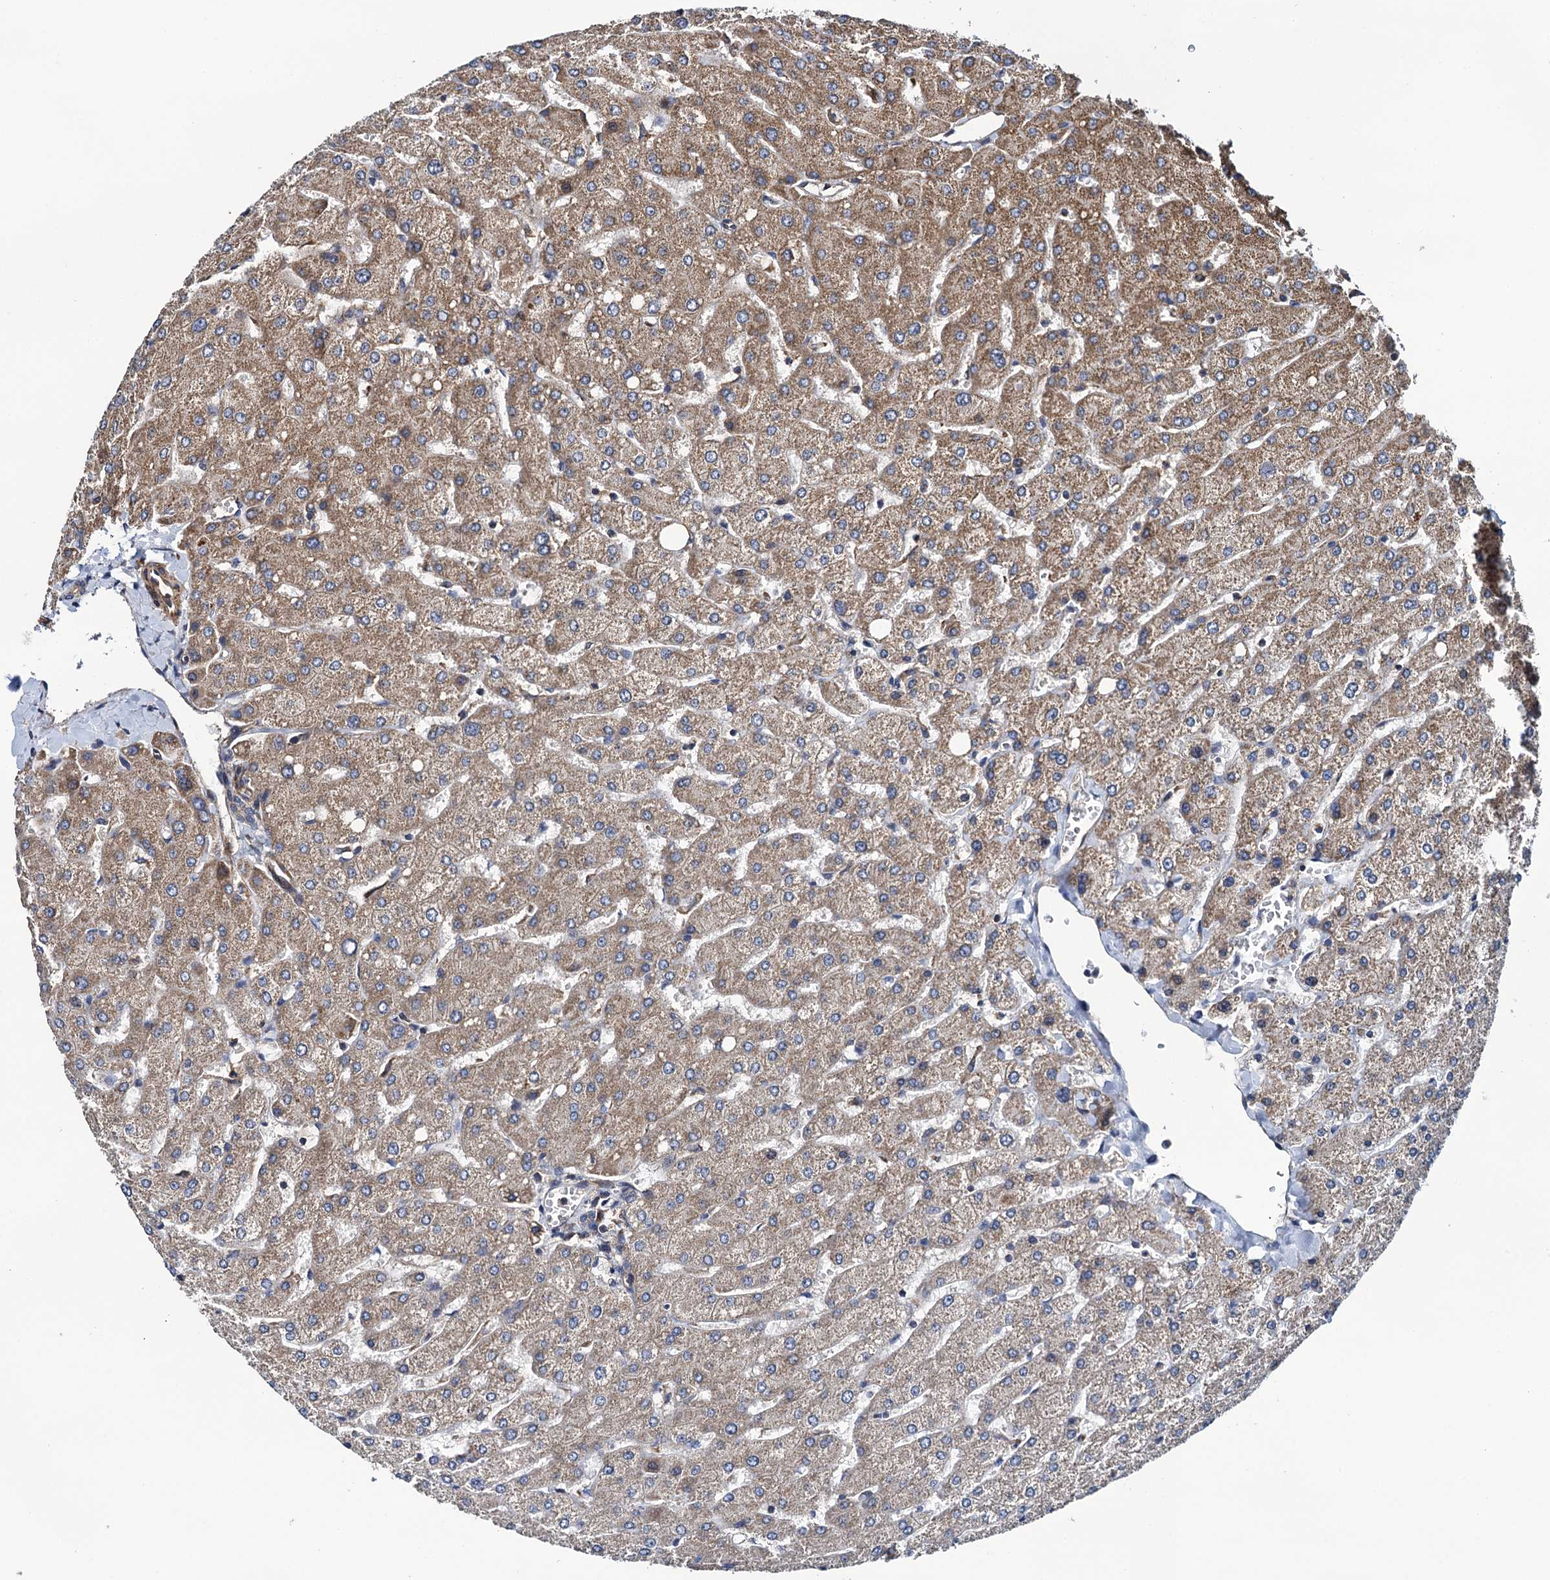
{"staining": {"intensity": "weak", "quantity": ">75%", "location": "cytoplasmic/membranous"}, "tissue": "liver", "cell_type": "Cholangiocytes", "image_type": "normal", "snomed": [{"axis": "morphology", "description": "Normal tissue, NOS"}, {"axis": "topography", "description": "Liver"}], "caption": "The image shows staining of unremarkable liver, revealing weak cytoplasmic/membranous protein positivity (brown color) within cholangiocytes.", "gene": "NEK1", "patient": {"sex": "male", "age": 55}}